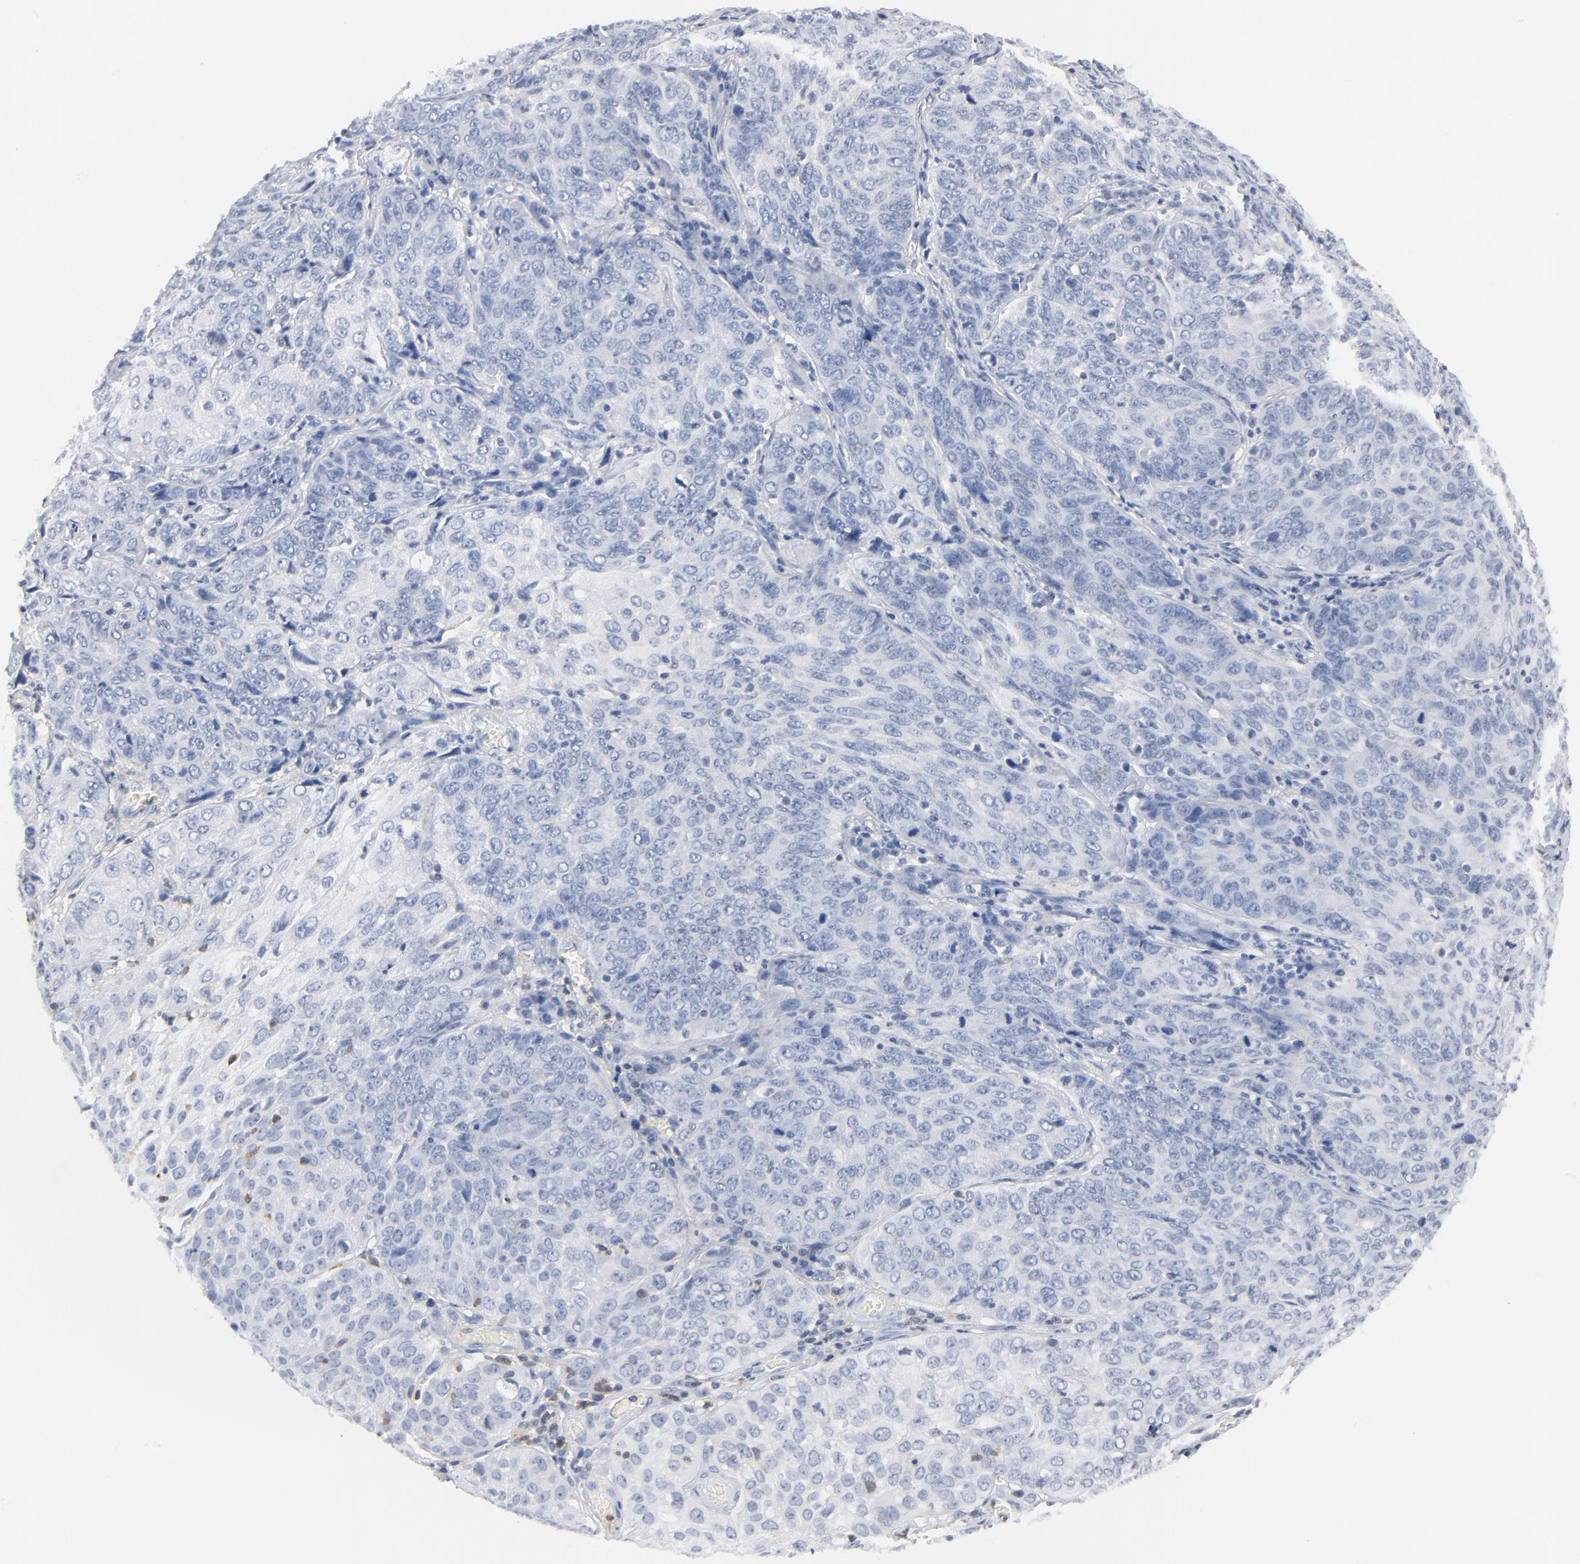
{"staining": {"intensity": "negative", "quantity": "none", "location": "none"}, "tissue": "cervical cancer", "cell_type": "Tumor cells", "image_type": "cancer", "snomed": [{"axis": "morphology", "description": "Squamous cell carcinoma, NOS"}, {"axis": "topography", "description": "Cervix"}], "caption": "A high-resolution histopathology image shows immunohistochemistry (IHC) staining of cervical cancer (squamous cell carcinoma), which demonstrates no significant positivity in tumor cells.", "gene": "PTK2B", "patient": {"sex": "female", "age": 38}}